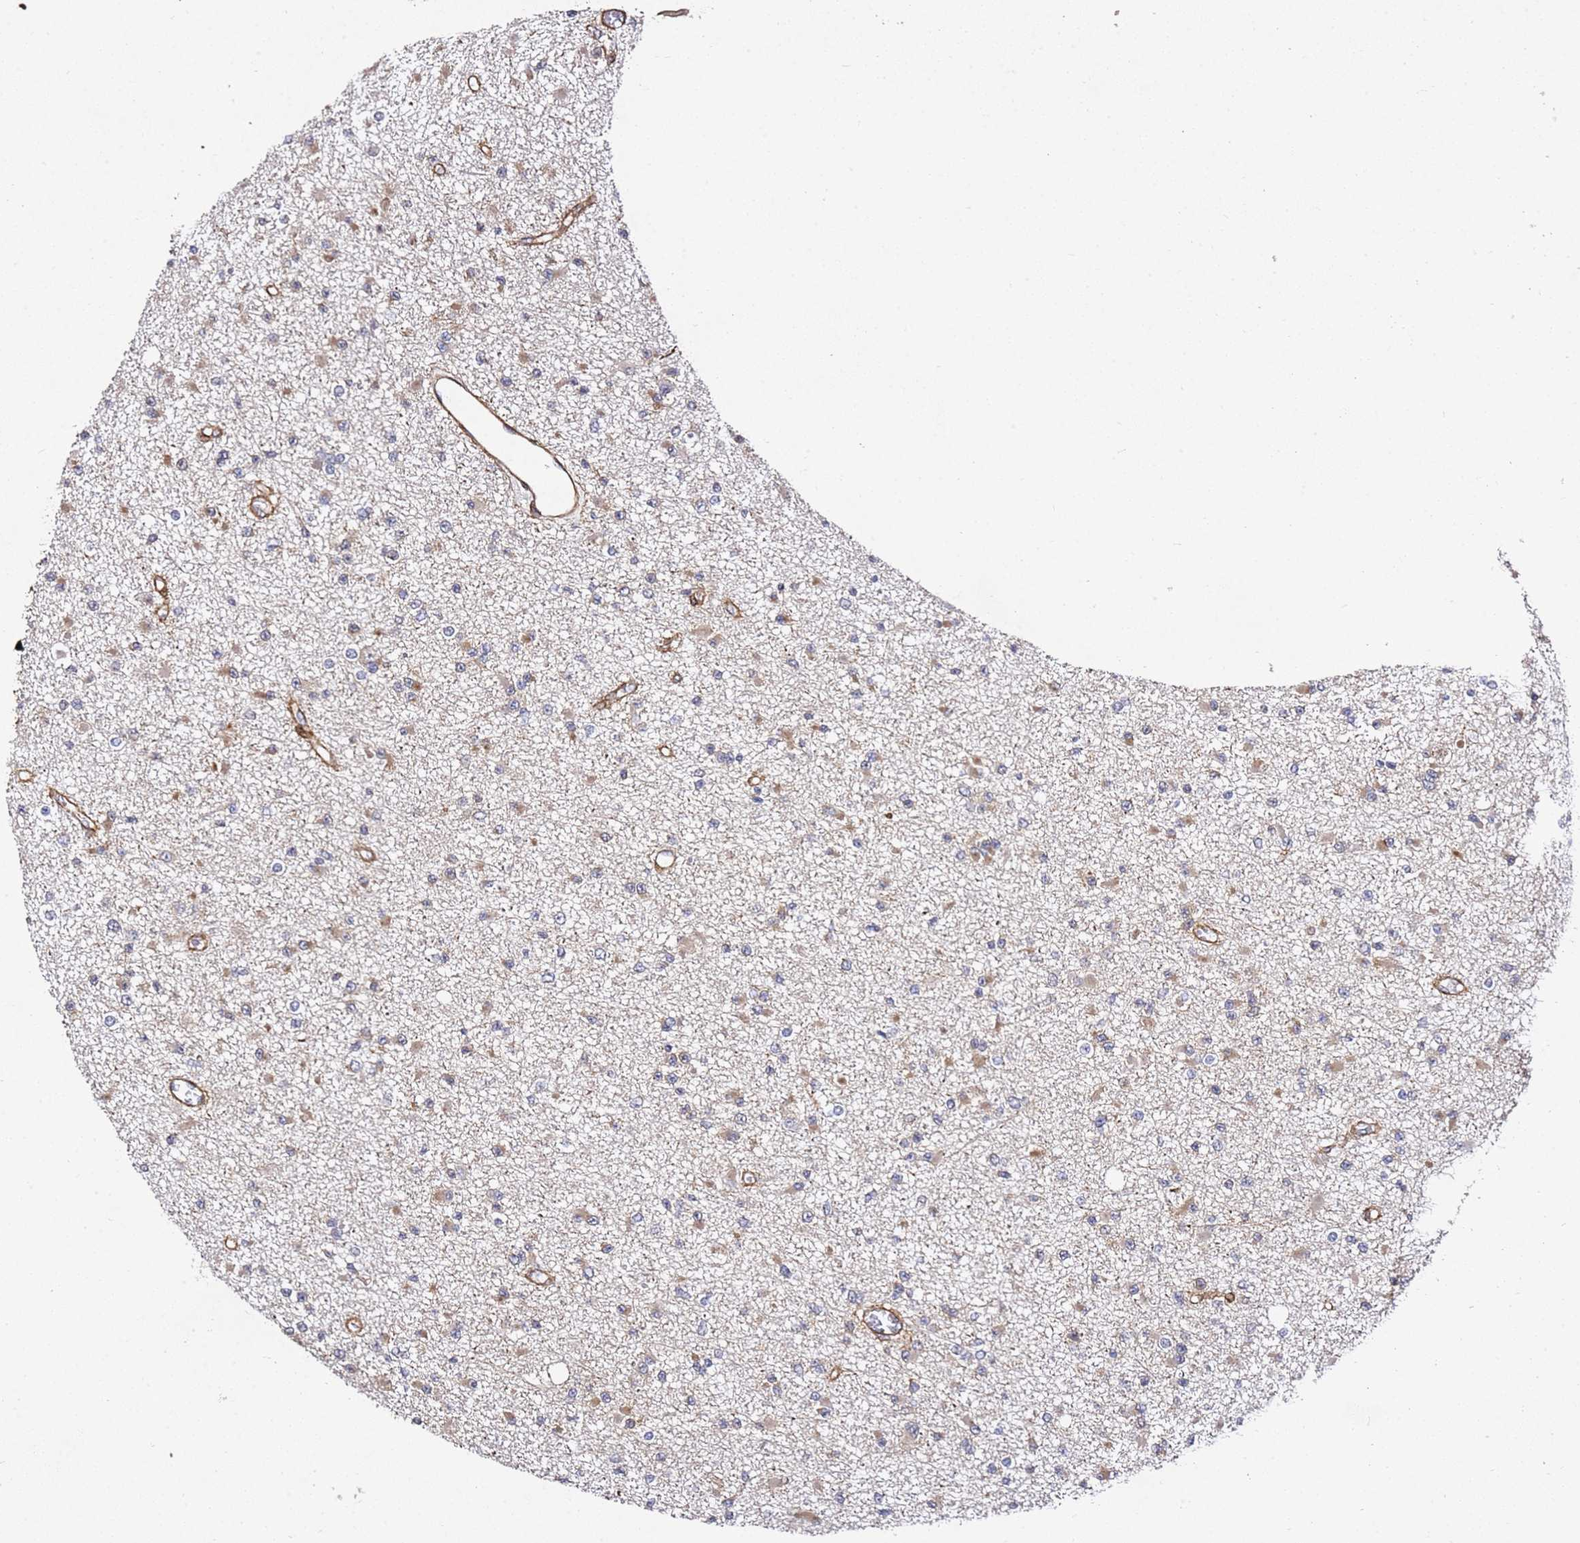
{"staining": {"intensity": "weak", "quantity": "25%-75%", "location": "cytoplasmic/membranous"}, "tissue": "glioma", "cell_type": "Tumor cells", "image_type": "cancer", "snomed": [{"axis": "morphology", "description": "Glioma, malignant, Low grade"}, {"axis": "topography", "description": "Brain"}], "caption": "IHC histopathology image of neoplastic tissue: glioma stained using immunohistochemistry (IHC) reveals low levels of weak protein expression localized specifically in the cytoplasmic/membranous of tumor cells, appearing as a cytoplasmic/membranous brown color.", "gene": "ZNF296", "patient": {"sex": "female", "age": 22}}